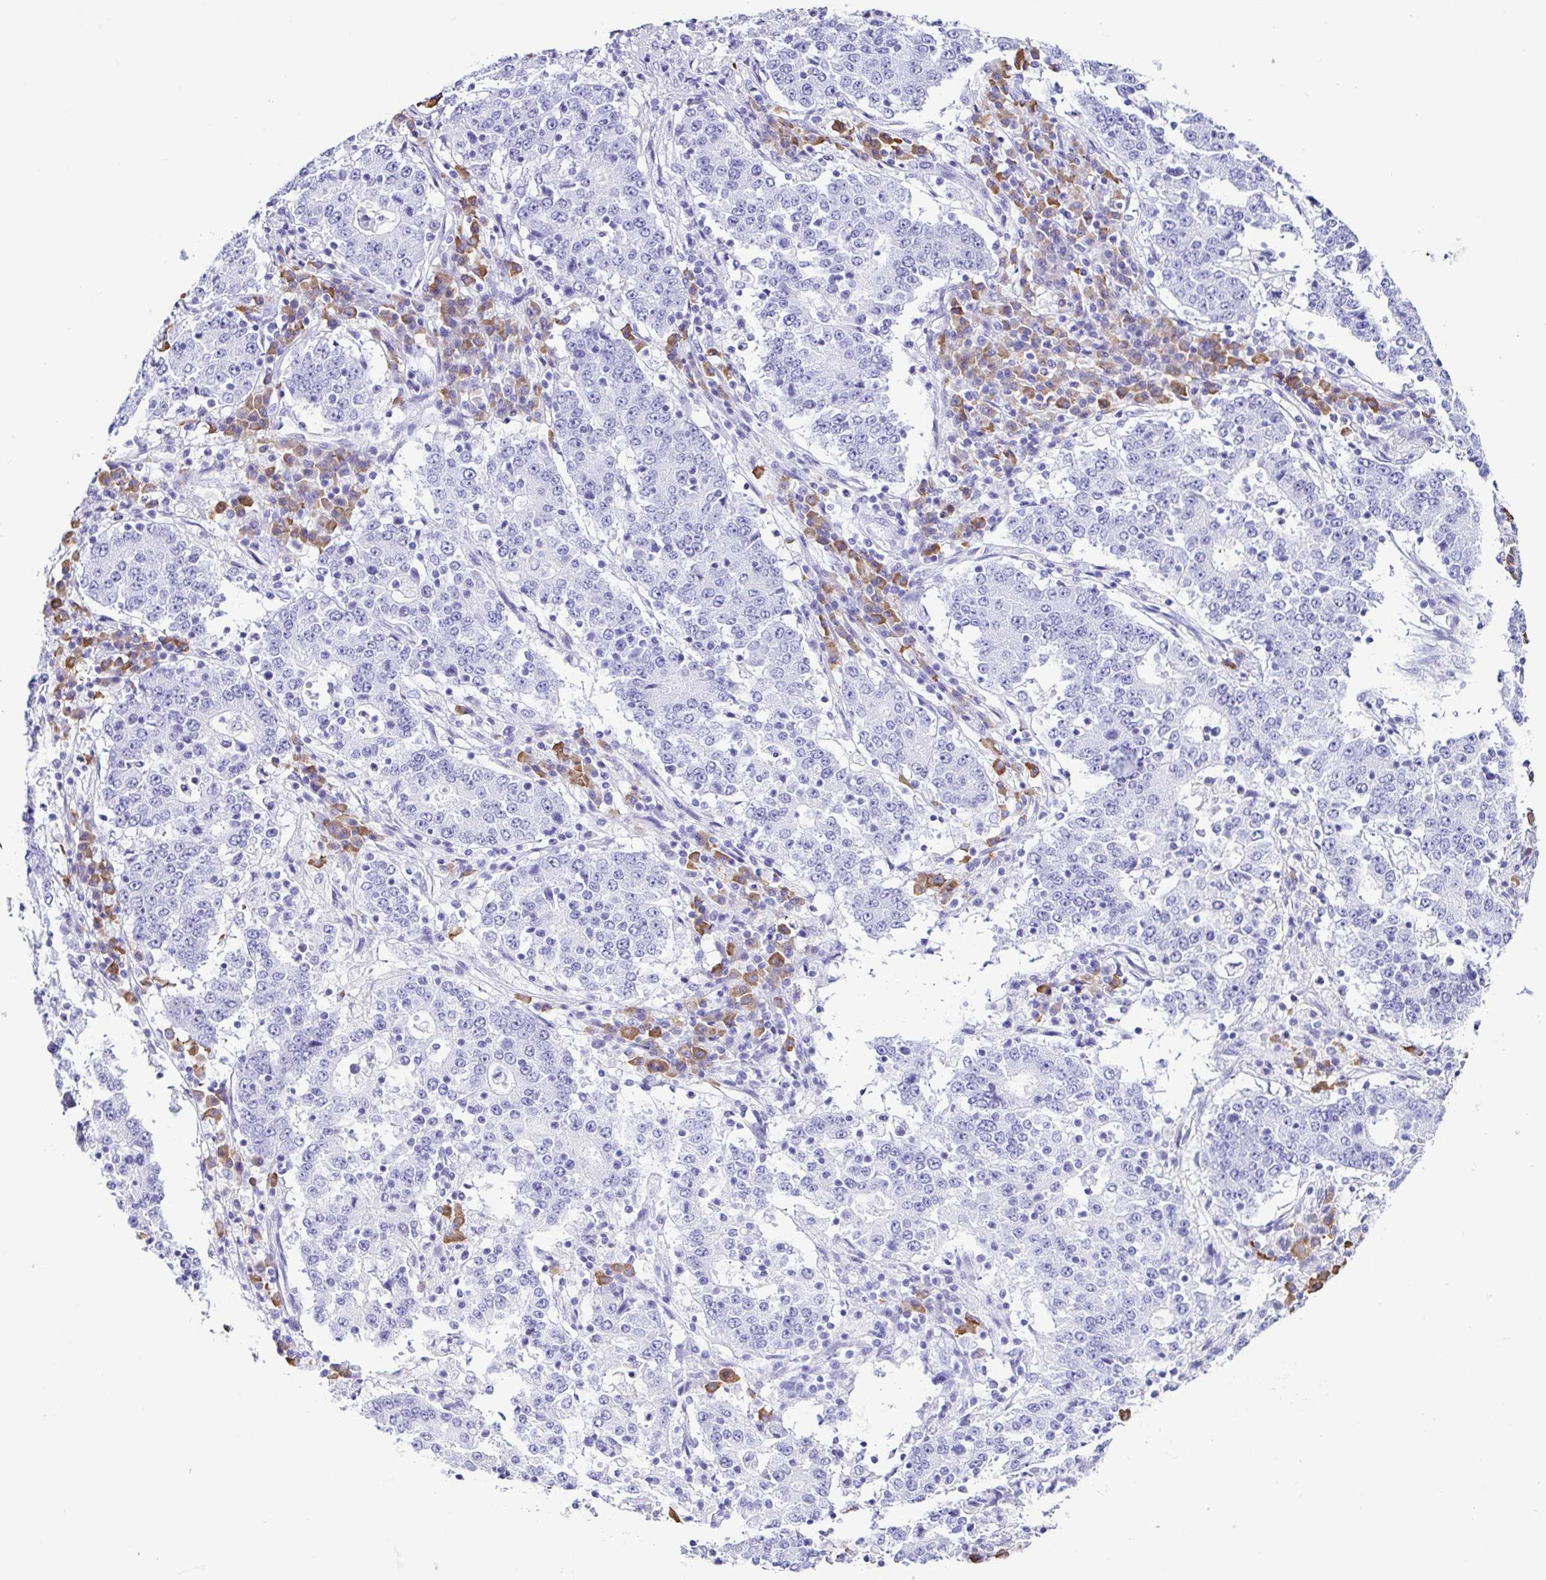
{"staining": {"intensity": "negative", "quantity": "none", "location": "none"}, "tissue": "stomach cancer", "cell_type": "Tumor cells", "image_type": "cancer", "snomed": [{"axis": "morphology", "description": "Adenocarcinoma, NOS"}, {"axis": "topography", "description": "Stomach"}], "caption": "A photomicrograph of human stomach adenocarcinoma is negative for staining in tumor cells.", "gene": "PIGF", "patient": {"sex": "male", "age": 59}}